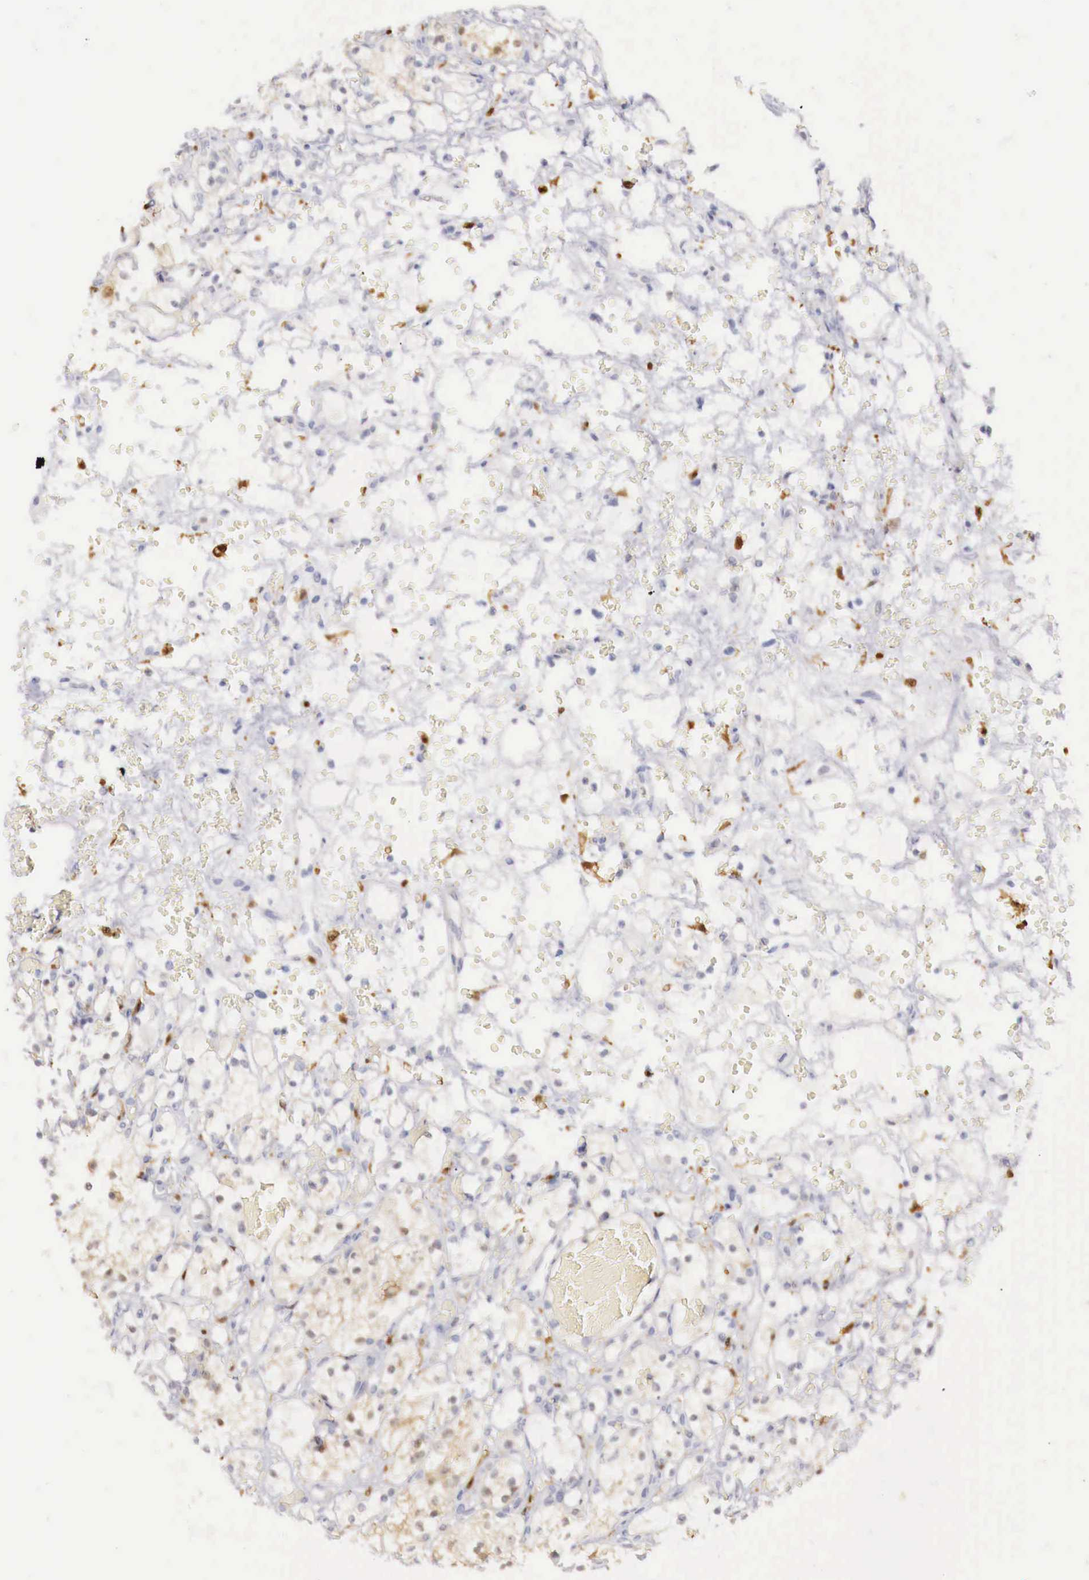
{"staining": {"intensity": "negative", "quantity": "none", "location": "none"}, "tissue": "renal cancer", "cell_type": "Tumor cells", "image_type": "cancer", "snomed": [{"axis": "morphology", "description": "Adenocarcinoma, NOS"}, {"axis": "topography", "description": "Kidney"}], "caption": "Immunohistochemistry (IHC) of renal cancer exhibits no positivity in tumor cells.", "gene": "RENBP", "patient": {"sex": "female", "age": 60}}